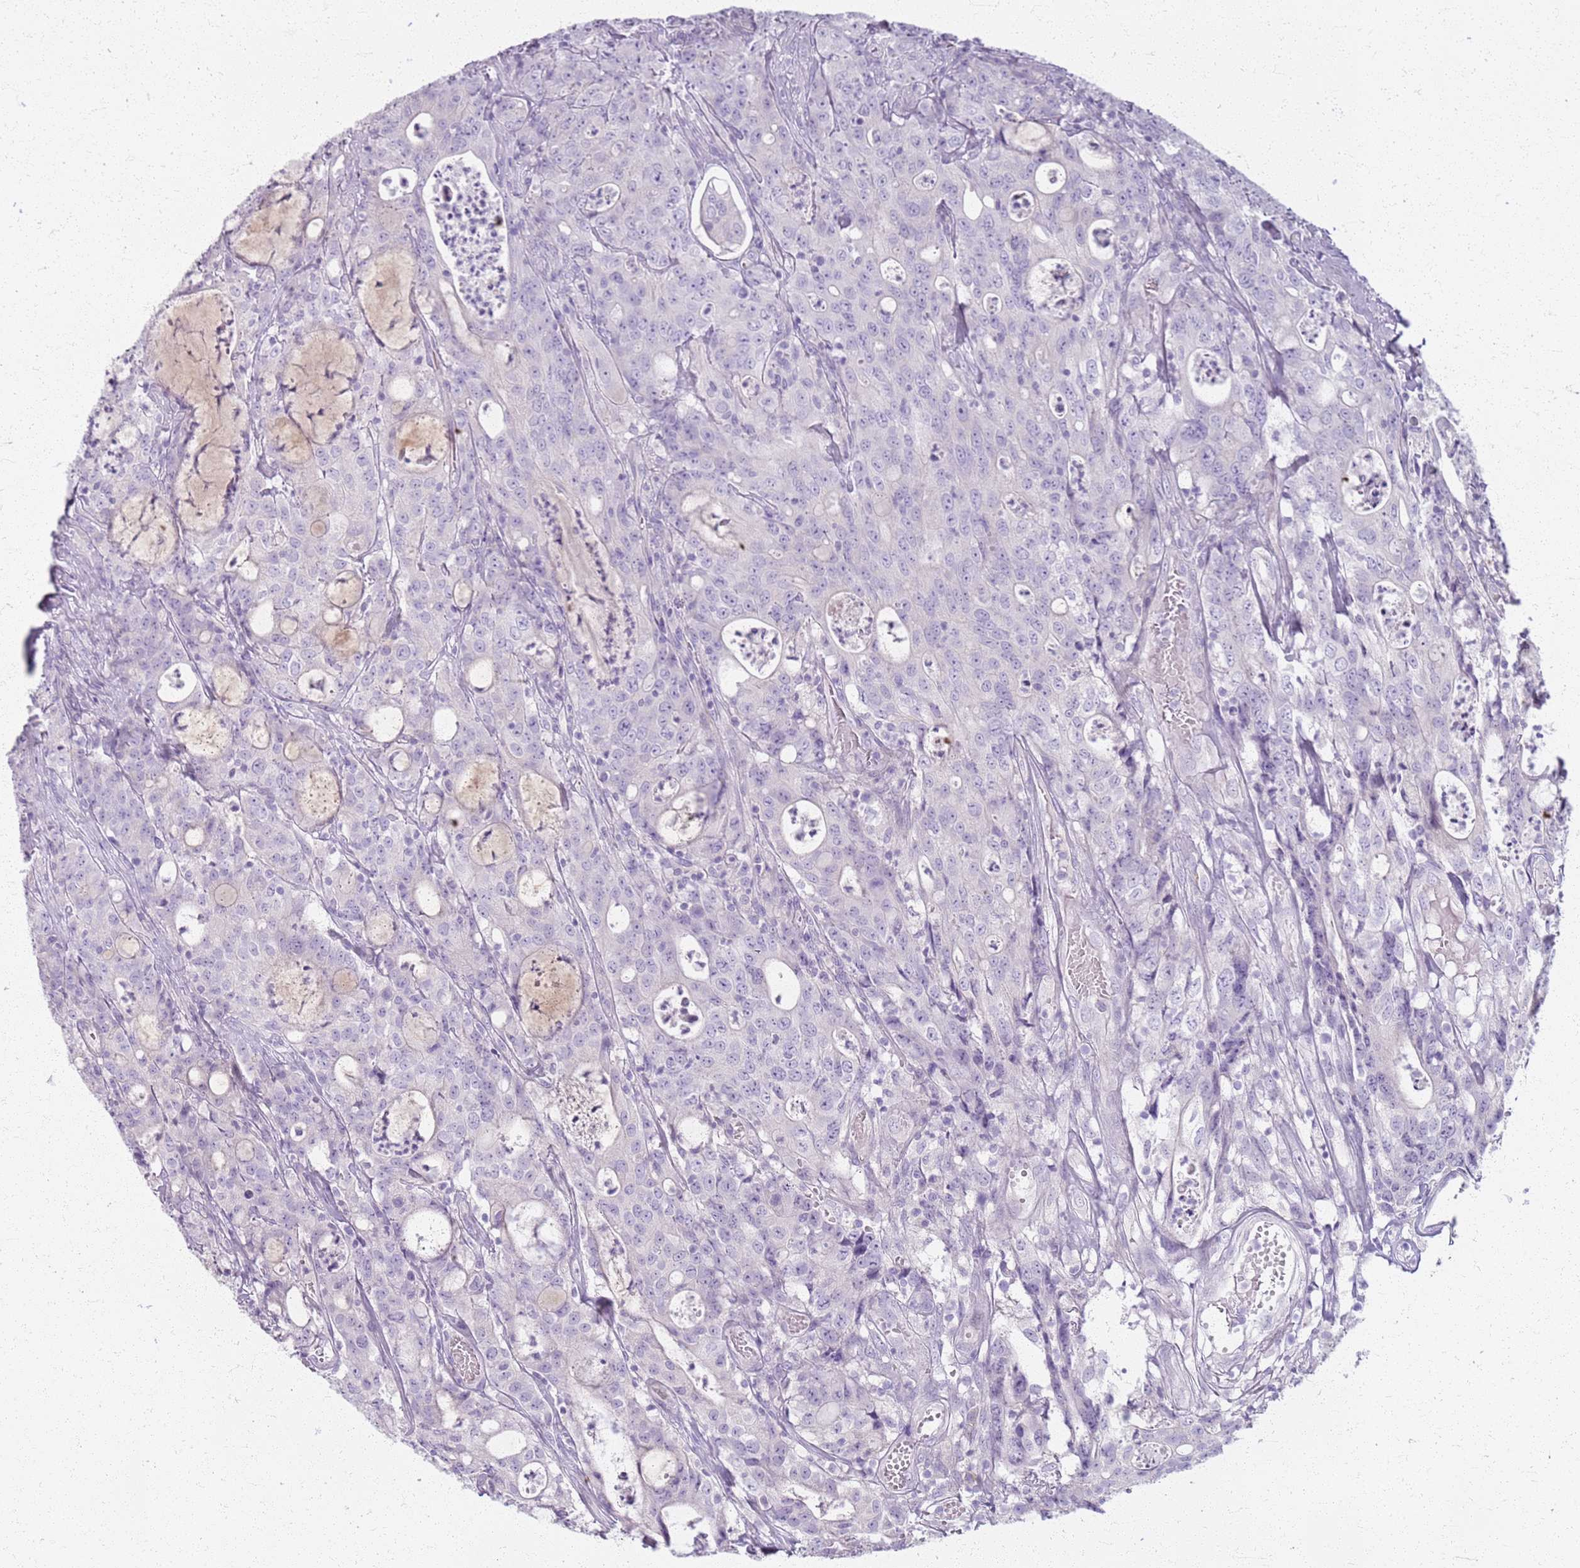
{"staining": {"intensity": "negative", "quantity": "none", "location": "none"}, "tissue": "colorectal cancer", "cell_type": "Tumor cells", "image_type": "cancer", "snomed": [{"axis": "morphology", "description": "Adenocarcinoma, NOS"}, {"axis": "topography", "description": "Colon"}], "caption": "Tumor cells are negative for protein expression in human colorectal cancer (adenocarcinoma).", "gene": "CSRP3", "patient": {"sex": "male", "age": 83}}